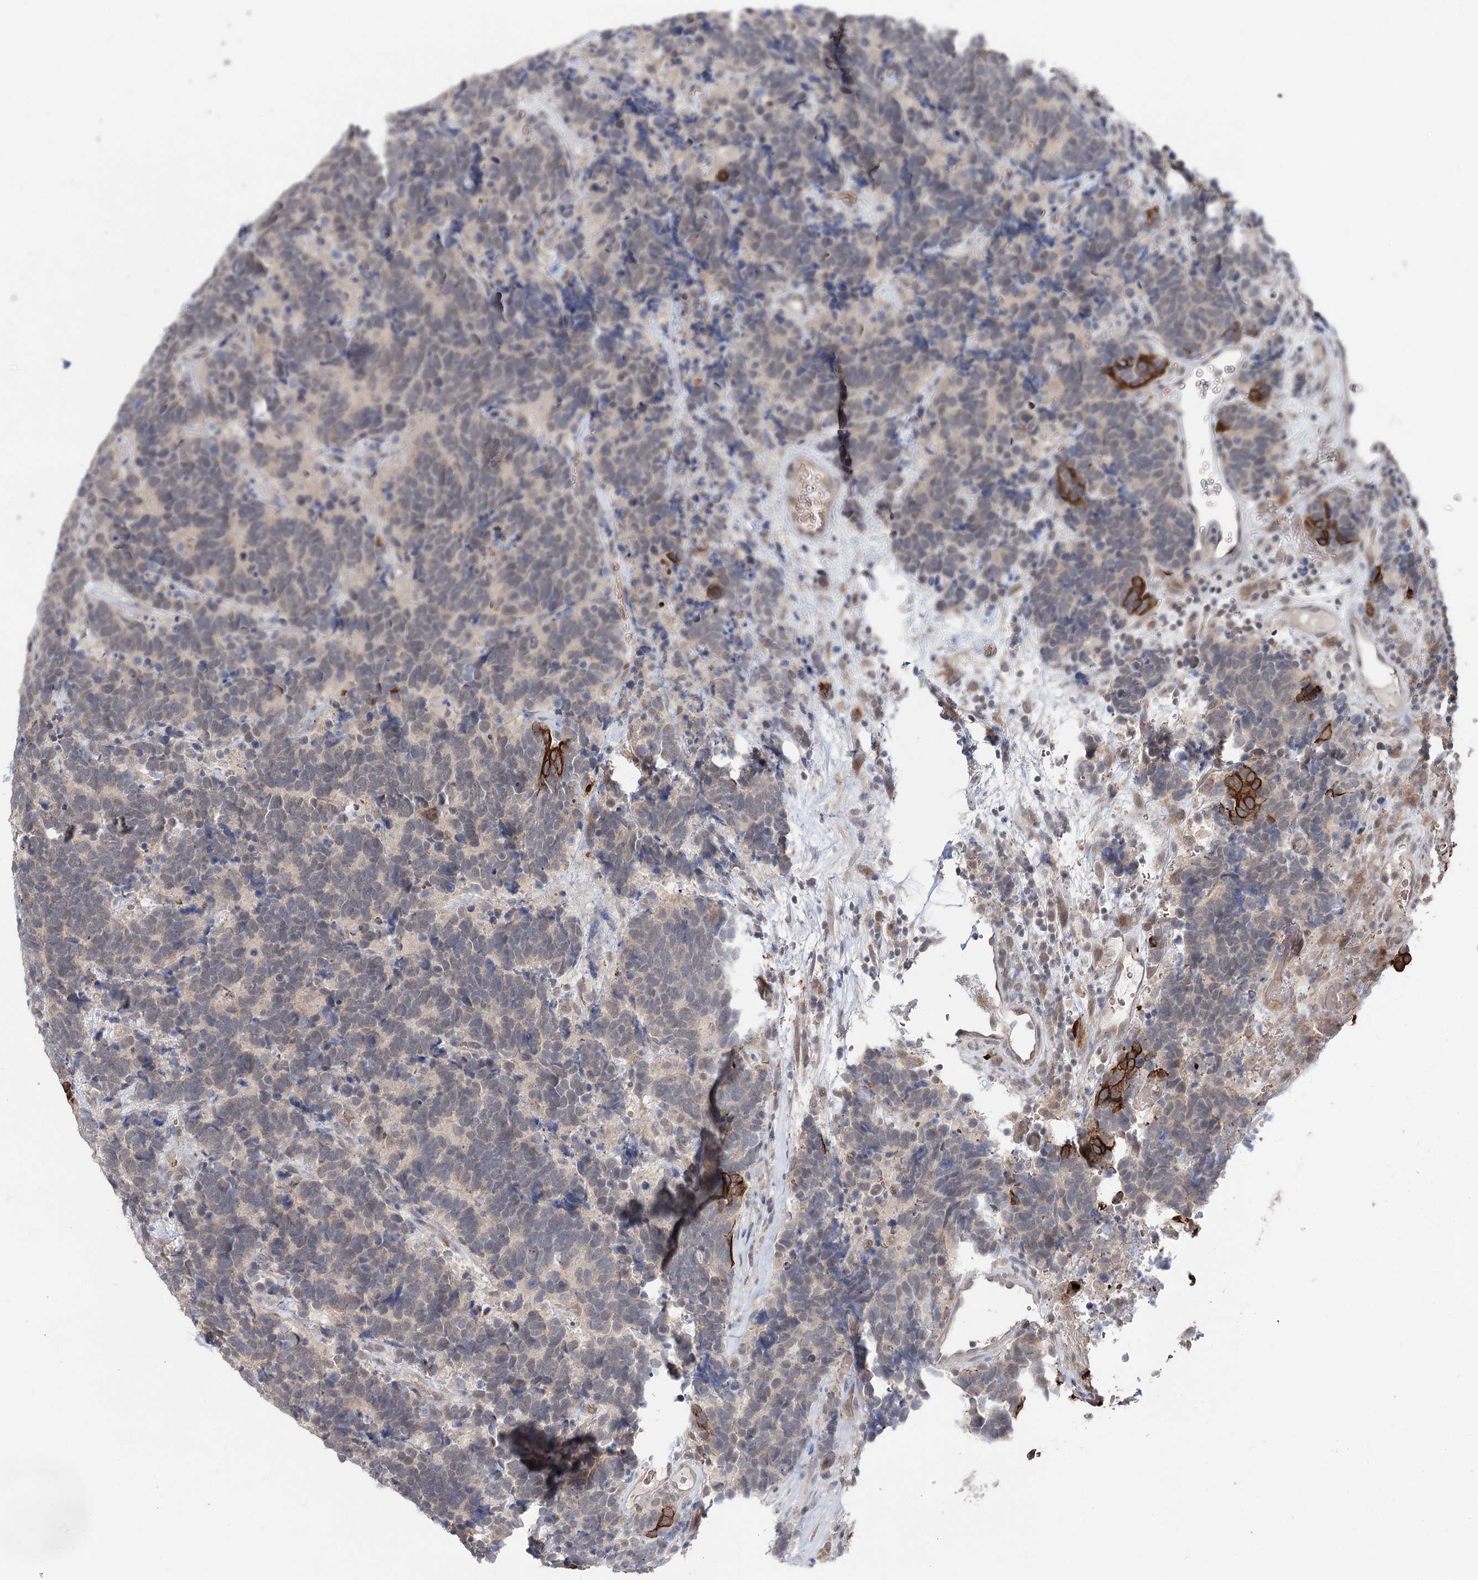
{"staining": {"intensity": "negative", "quantity": "none", "location": "none"}, "tissue": "carcinoid", "cell_type": "Tumor cells", "image_type": "cancer", "snomed": [{"axis": "morphology", "description": "Carcinoma, NOS"}, {"axis": "morphology", "description": "Carcinoid, malignant, NOS"}, {"axis": "topography", "description": "Urinary bladder"}], "caption": "This is an IHC micrograph of human carcinoid. There is no staining in tumor cells.", "gene": "FBXO7", "patient": {"sex": "male", "age": 57}}